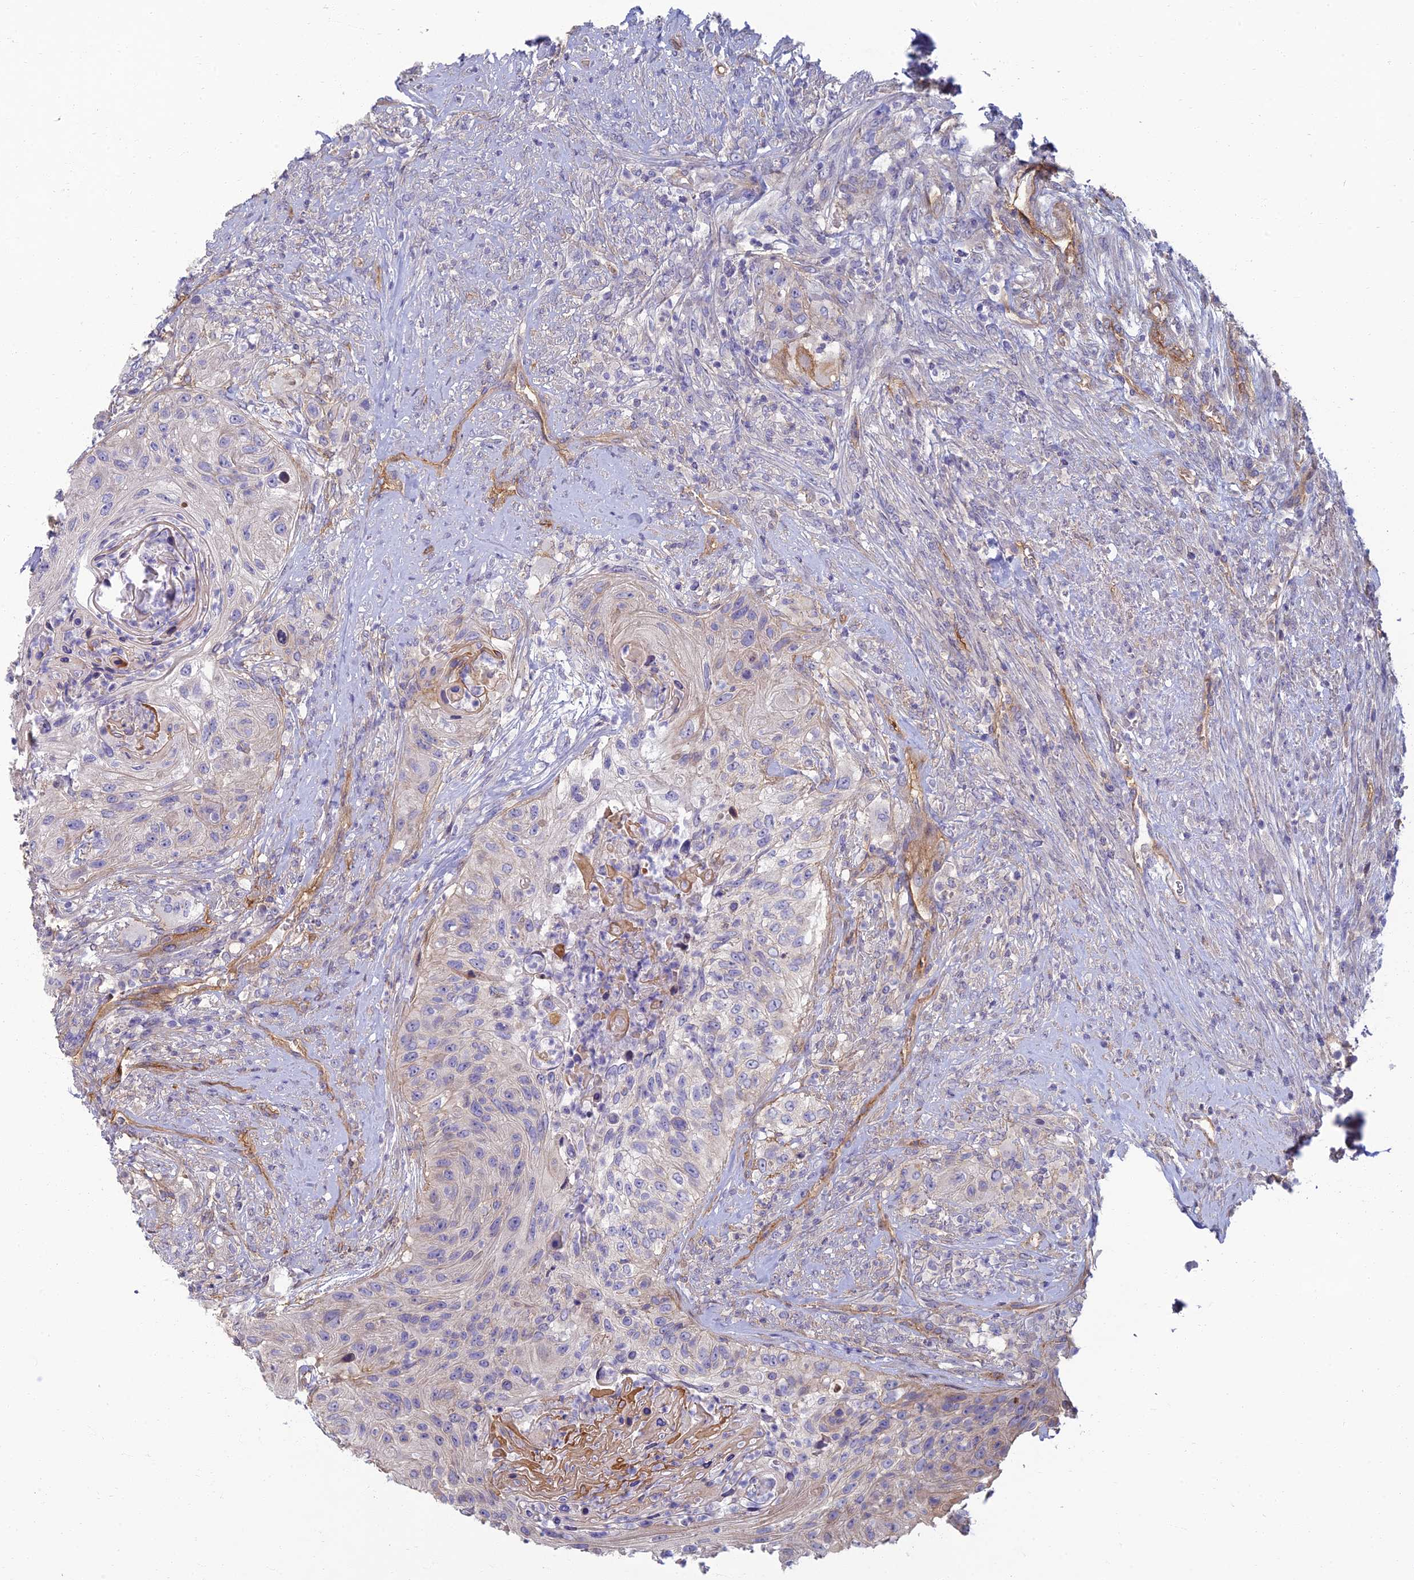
{"staining": {"intensity": "negative", "quantity": "none", "location": "none"}, "tissue": "urothelial cancer", "cell_type": "Tumor cells", "image_type": "cancer", "snomed": [{"axis": "morphology", "description": "Urothelial carcinoma, High grade"}, {"axis": "topography", "description": "Urinary bladder"}], "caption": "Tumor cells are negative for brown protein staining in urothelial cancer.", "gene": "NEURL1", "patient": {"sex": "female", "age": 60}}